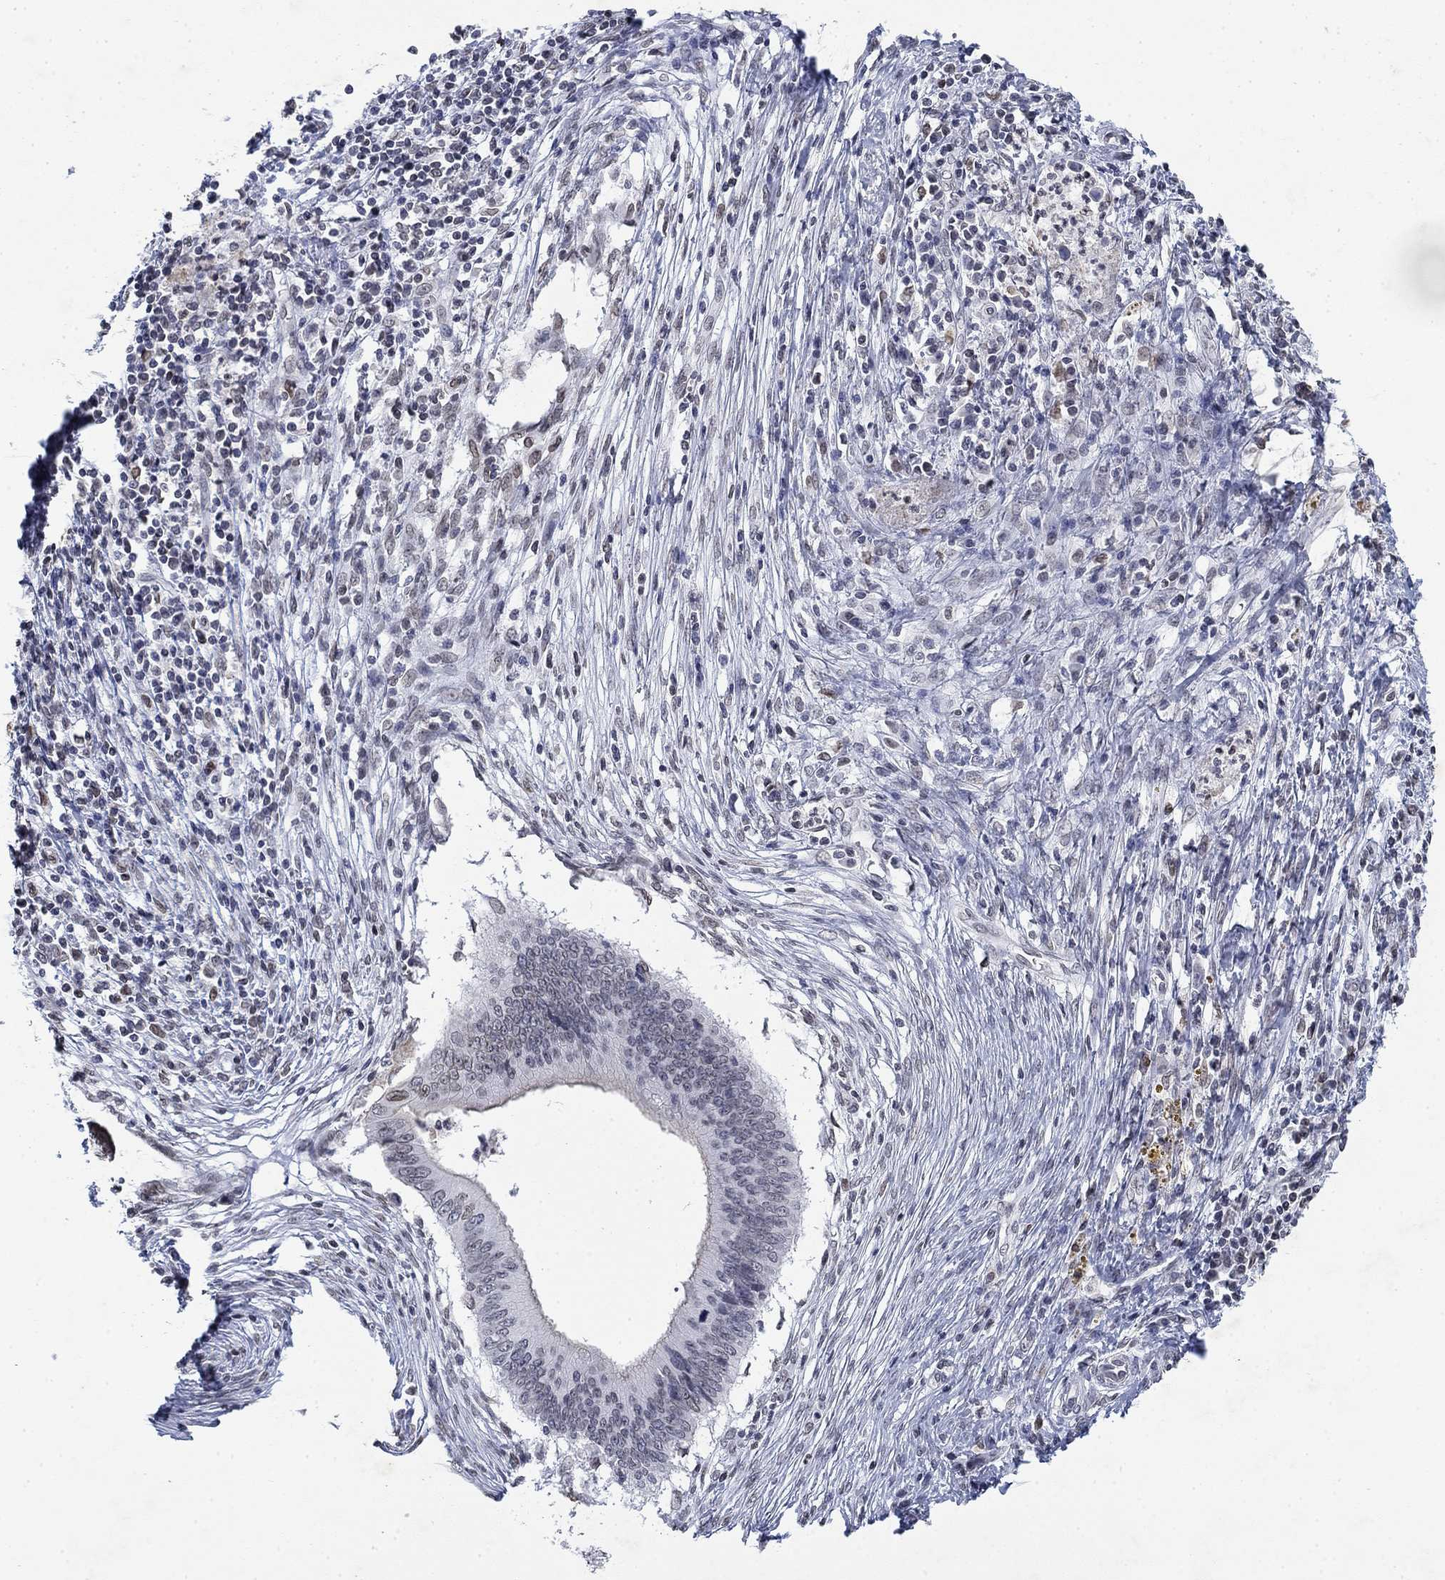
{"staining": {"intensity": "negative", "quantity": "none", "location": "none"}, "tissue": "cervical cancer", "cell_type": "Tumor cells", "image_type": "cancer", "snomed": [{"axis": "morphology", "description": "Adenocarcinoma, NOS"}, {"axis": "topography", "description": "Cervix"}], "caption": "Micrograph shows no protein staining in tumor cells of cervical adenocarcinoma tissue.", "gene": "TOR1AIP1", "patient": {"sex": "female", "age": 42}}